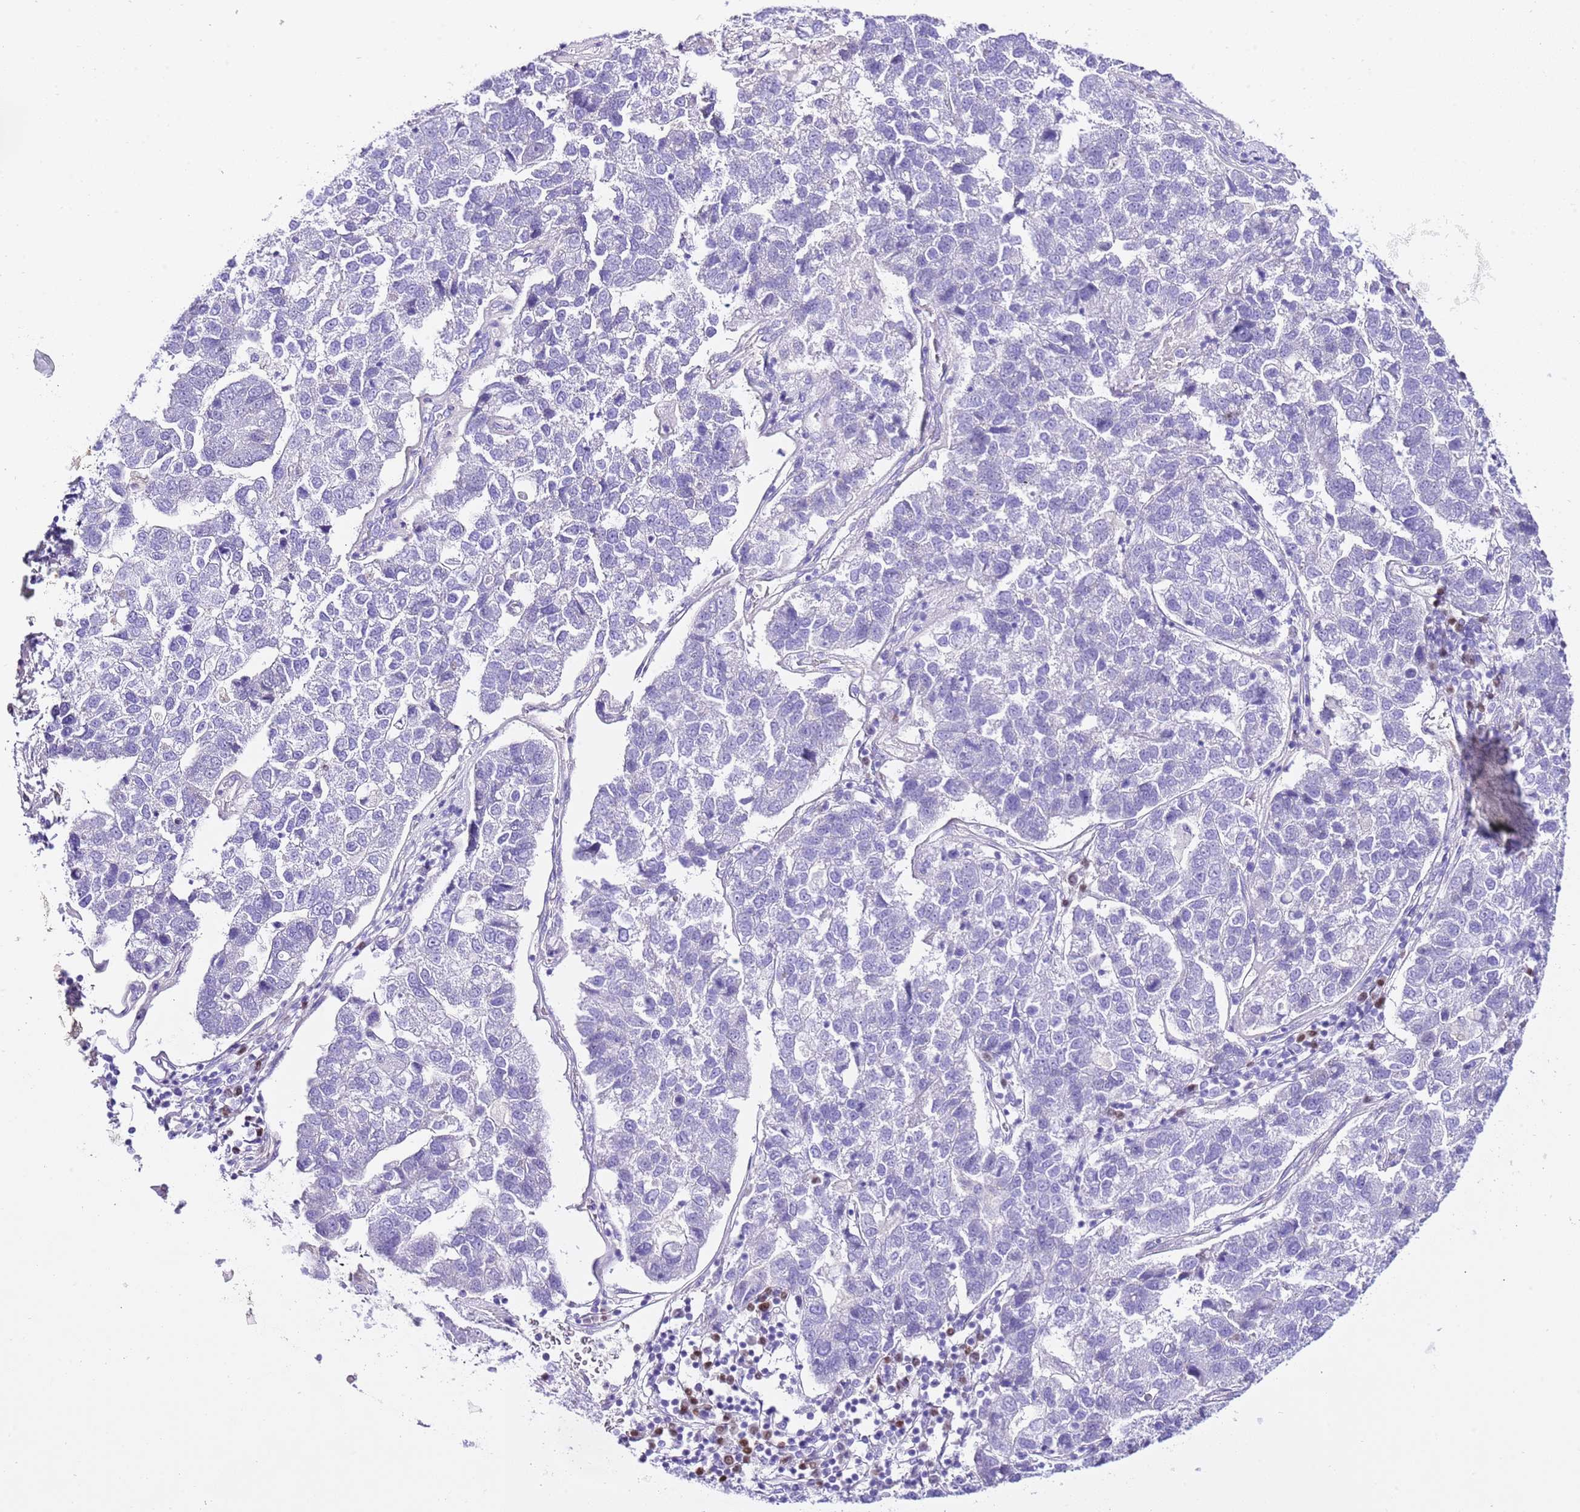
{"staining": {"intensity": "negative", "quantity": "none", "location": "none"}, "tissue": "pancreatic cancer", "cell_type": "Tumor cells", "image_type": "cancer", "snomed": [{"axis": "morphology", "description": "Adenocarcinoma, NOS"}, {"axis": "topography", "description": "Pancreas"}], "caption": "Tumor cells are negative for brown protein staining in pancreatic cancer.", "gene": "BHLHA15", "patient": {"sex": "female", "age": 61}}